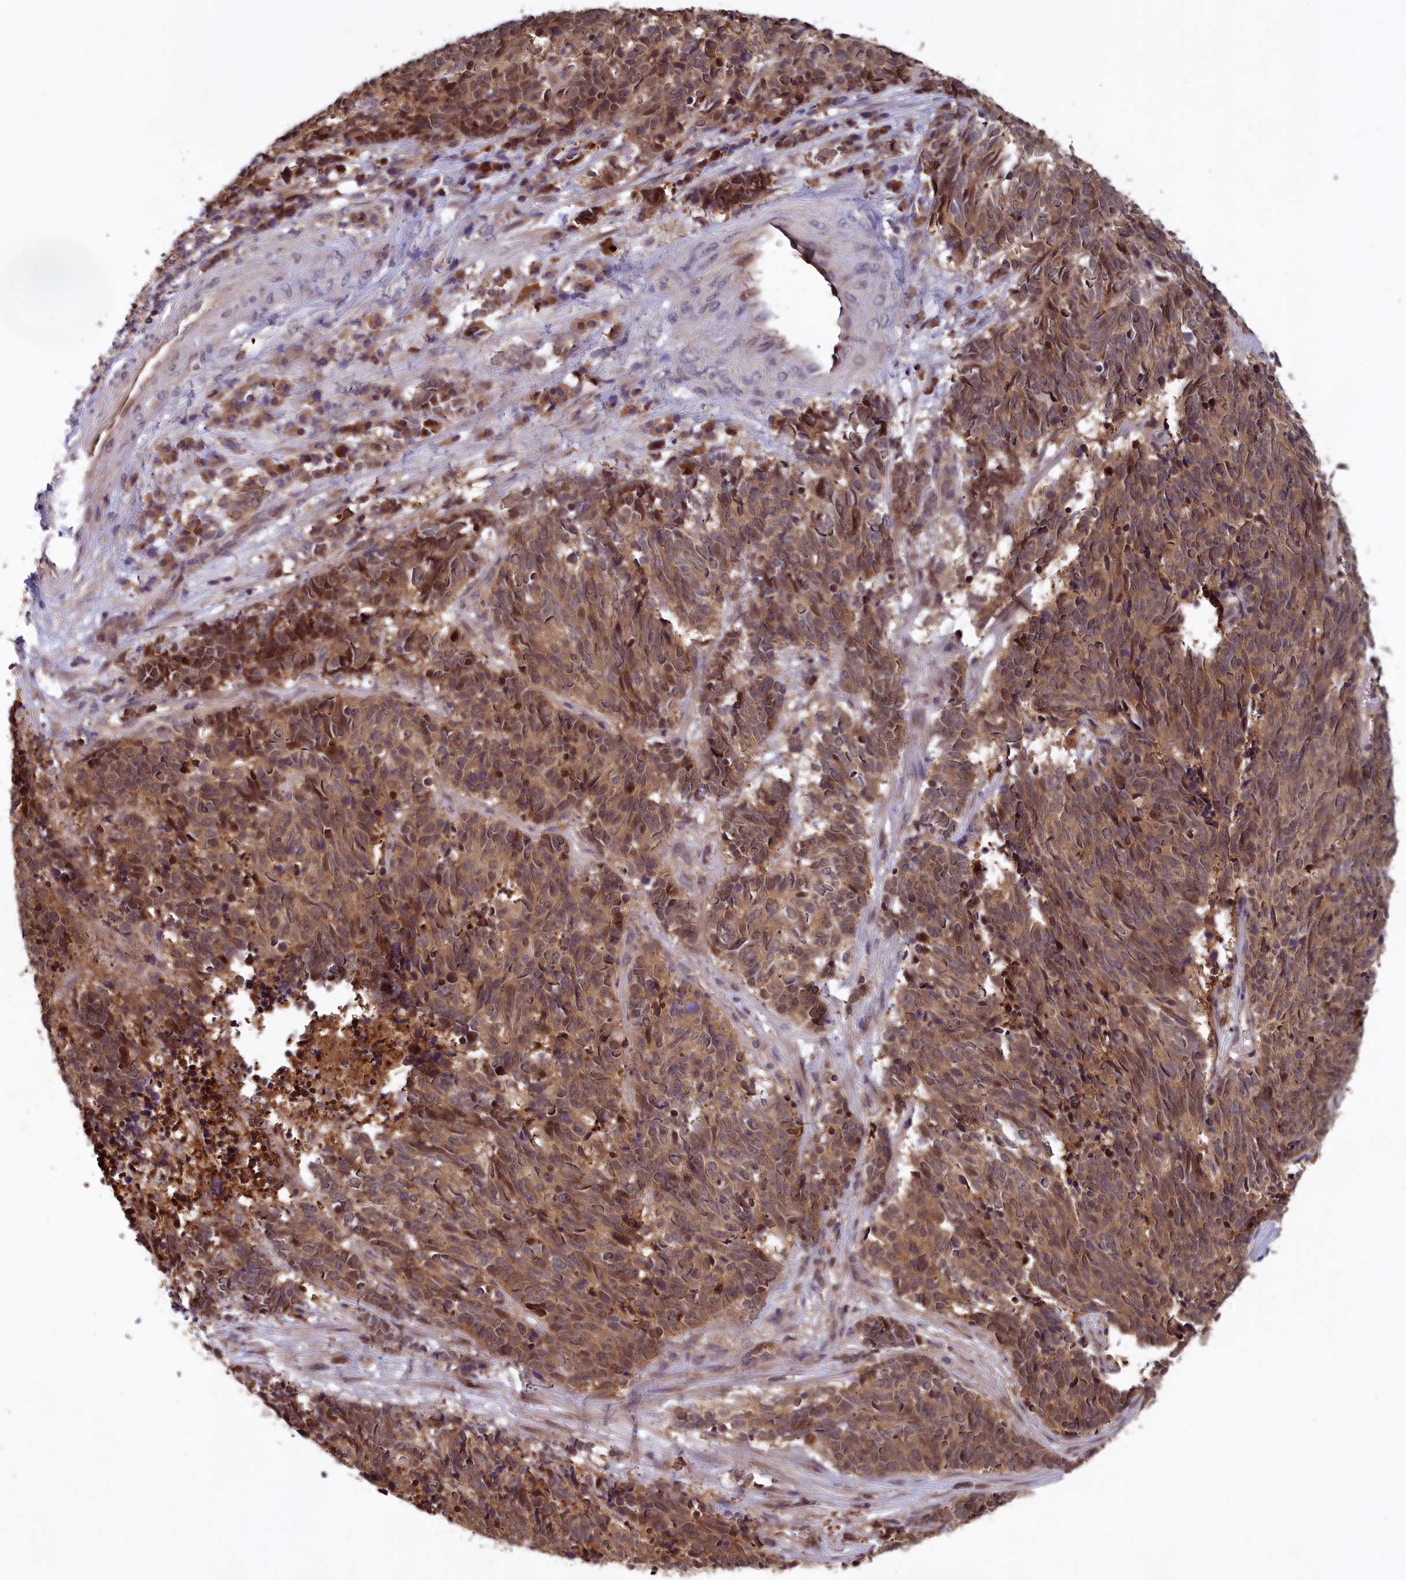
{"staining": {"intensity": "moderate", "quantity": ">75%", "location": "cytoplasmic/membranous,nuclear"}, "tissue": "cervical cancer", "cell_type": "Tumor cells", "image_type": "cancer", "snomed": [{"axis": "morphology", "description": "Squamous cell carcinoma, NOS"}, {"axis": "topography", "description": "Cervix"}], "caption": "Cervical cancer (squamous cell carcinoma) was stained to show a protein in brown. There is medium levels of moderate cytoplasmic/membranous and nuclear staining in about >75% of tumor cells.", "gene": "CCDC15", "patient": {"sex": "female", "age": 29}}